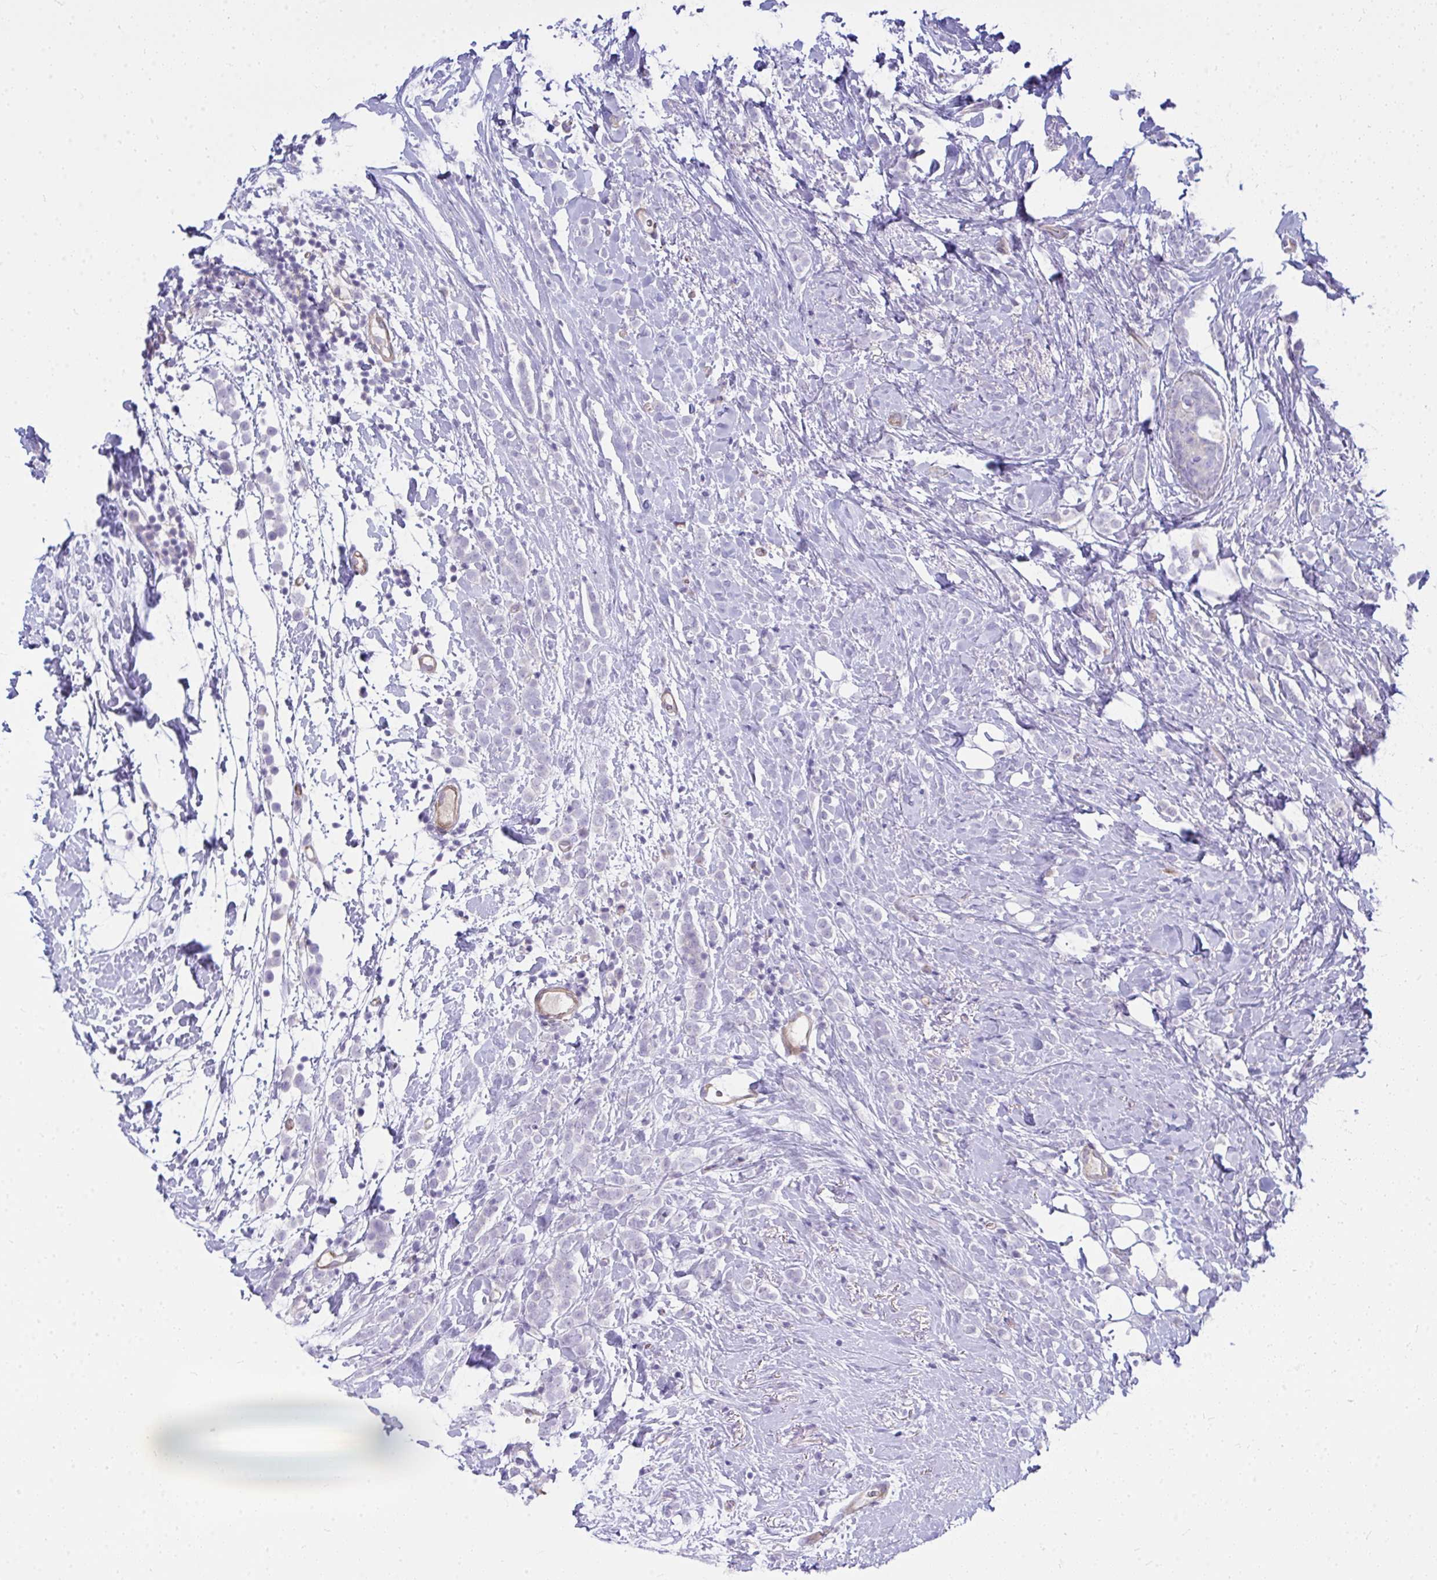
{"staining": {"intensity": "negative", "quantity": "none", "location": "none"}, "tissue": "breast cancer", "cell_type": "Tumor cells", "image_type": "cancer", "snomed": [{"axis": "morphology", "description": "Lobular carcinoma"}, {"axis": "topography", "description": "Breast"}], "caption": "DAB immunohistochemical staining of human breast lobular carcinoma exhibits no significant positivity in tumor cells.", "gene": "LRRC36", "patient": {"sex": "female", "age": 49}}